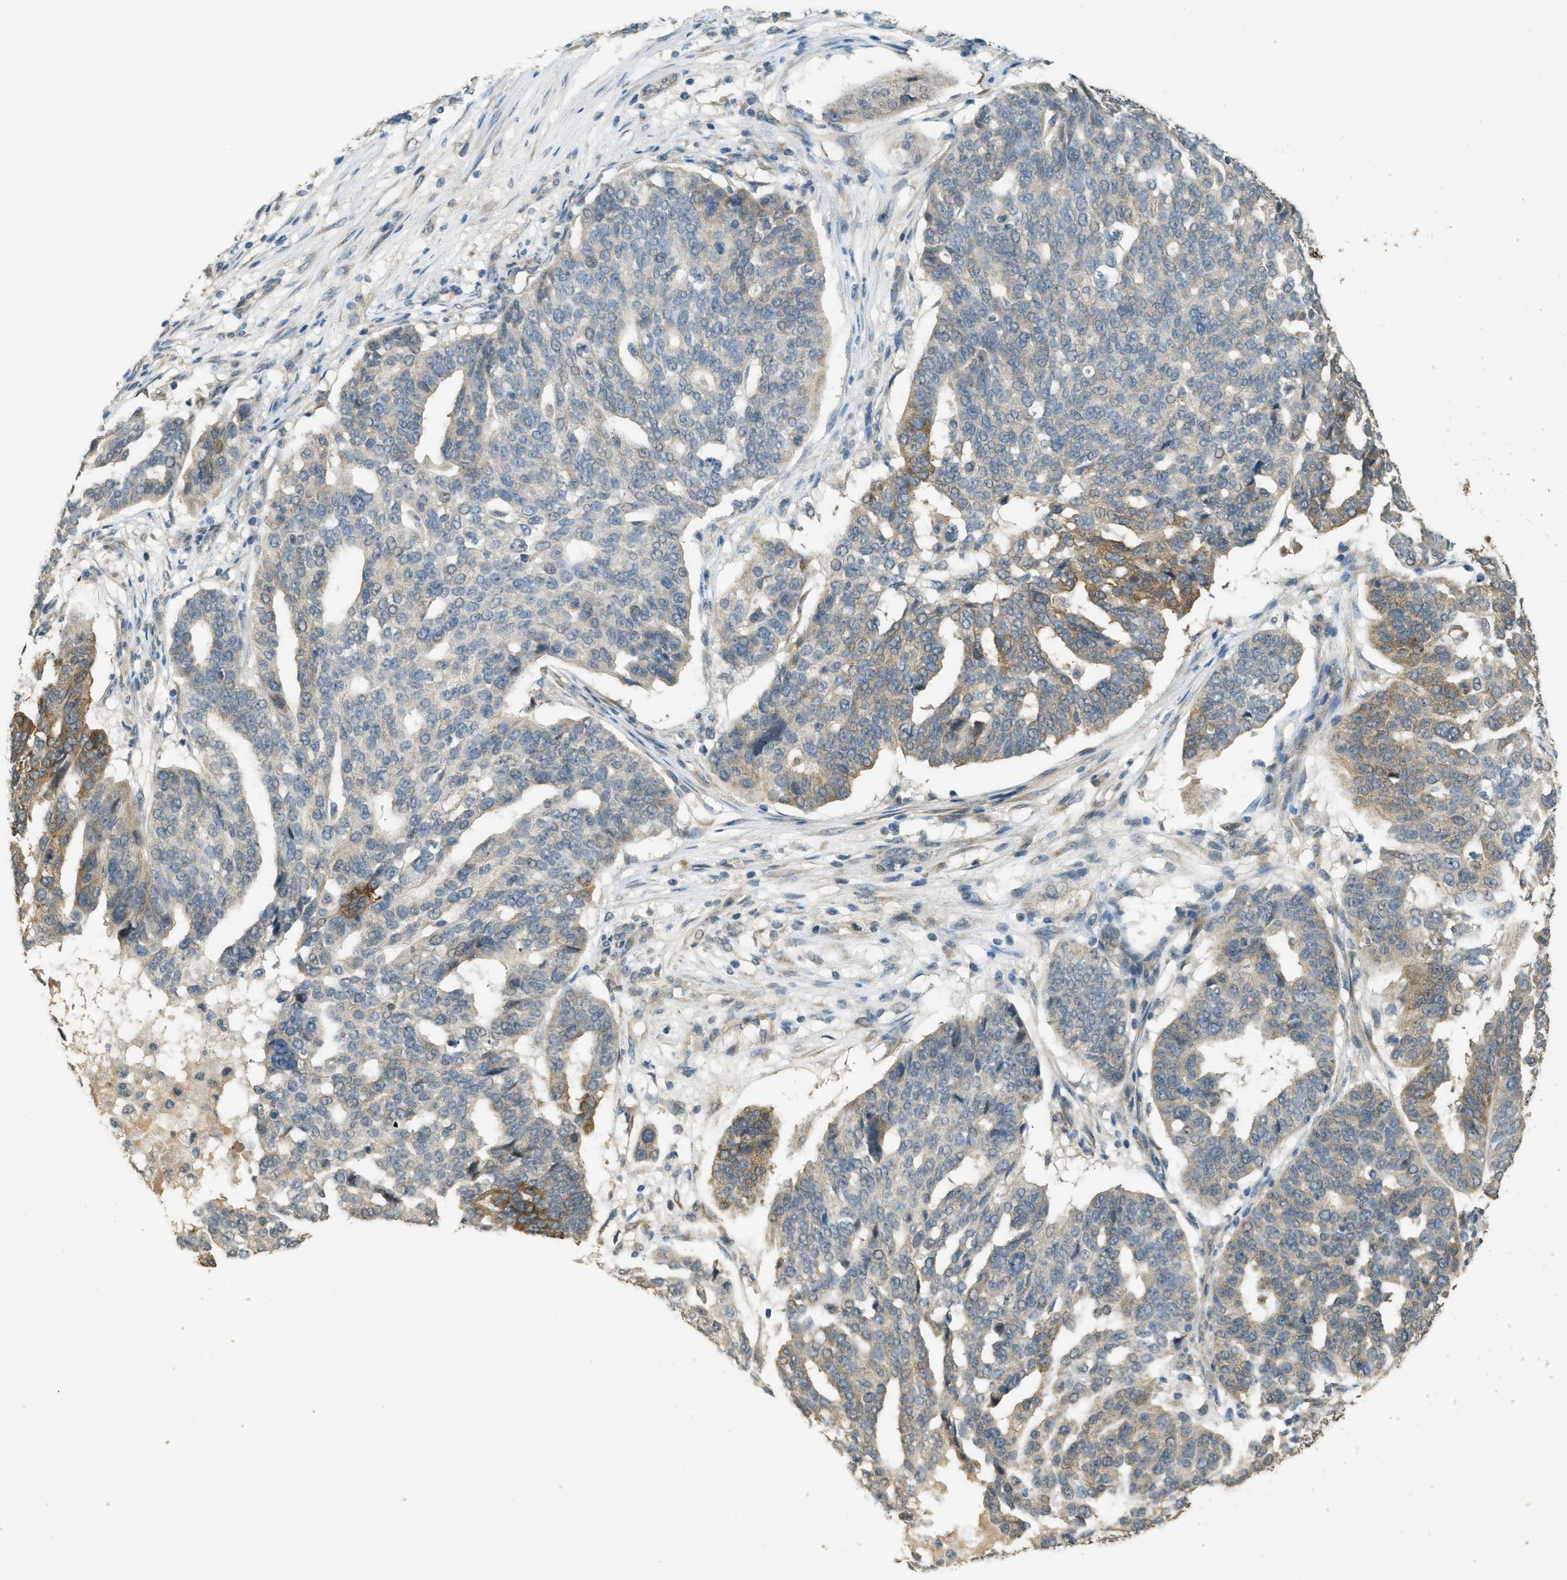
{"staining": {"intensity": "moderate", "quantity": "<25%", "location": "cytoplasmic/membranous"}, "tissue": "ovarian cancer", "cell_type": "Tumor cells", "image_type": "cancer", "snomed": [{"axis": "morphology", "description": "Cystadenocarcinoma, serous, NOS"}, {"axis": "topography", "description": "Ovary"}], "caption": "Moderate cytoplasmic/membranous expression is present in approximately <25% of tumor cells in ovarian cancer (serous cystadenocarcinoma). The protein is stained brown, and the nuclei are stained in blue (DAB IHC with brightfield microscopy, high magnification).", "gene": "IGF2BP2", "patient": {"sex": "female", "age": 59}}